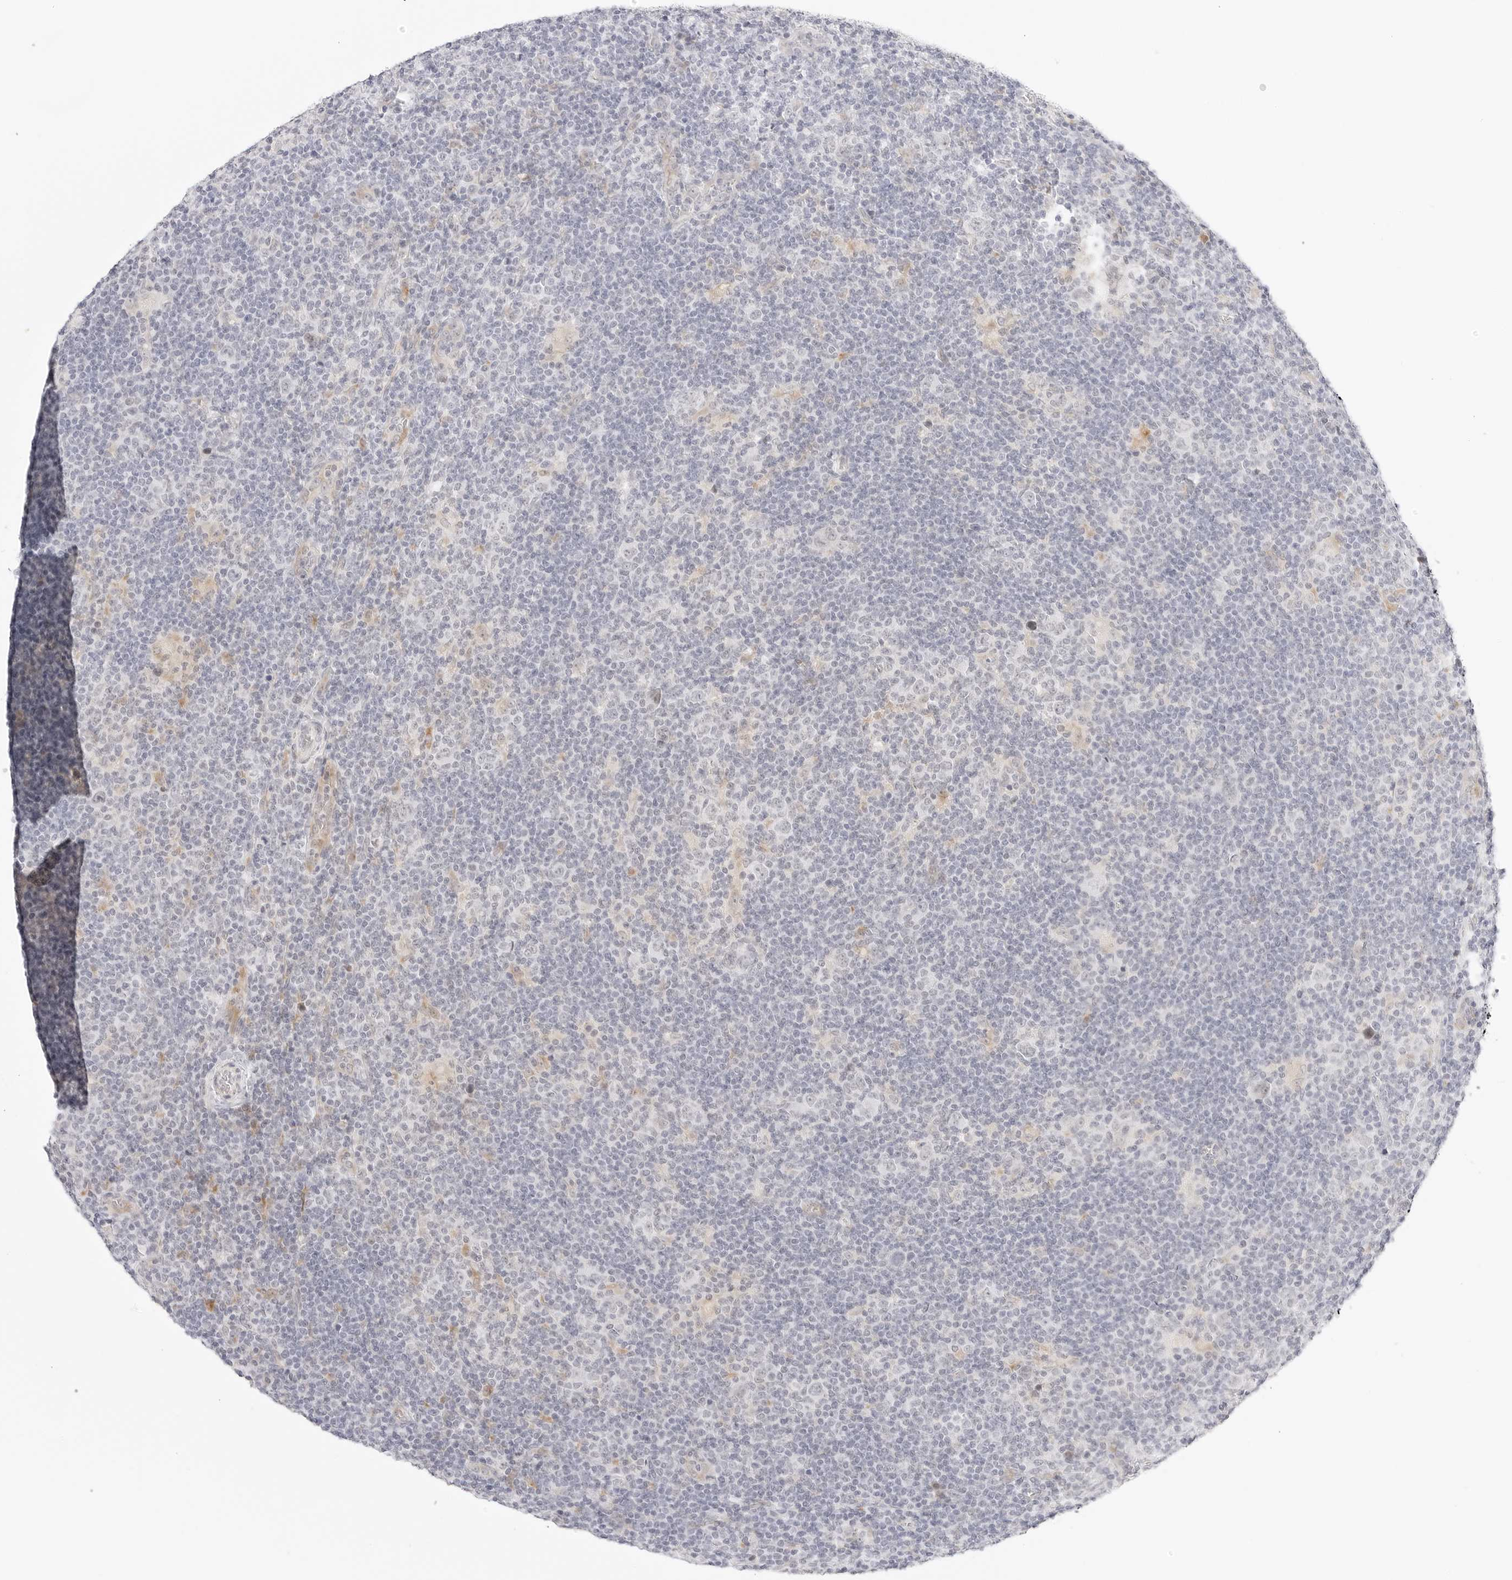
{"staining": {"intensity": "negative", "quantity": "none", "location": "none"}, "tissue": "lymphoma", "cell_type": "Tumor cells", "image_type": "cancer", "snomed": [{"axis": "morphology", "description": "Hodgkin's disease, NOS"}, {"axis": "topography", "description": "Lymph node"}], "caption": "A histopathology image of human Hodgkin's disease is negative for staining in tumor cells.", "gene": "XKR4", "patient": {"sex": "female", "age": 57}}